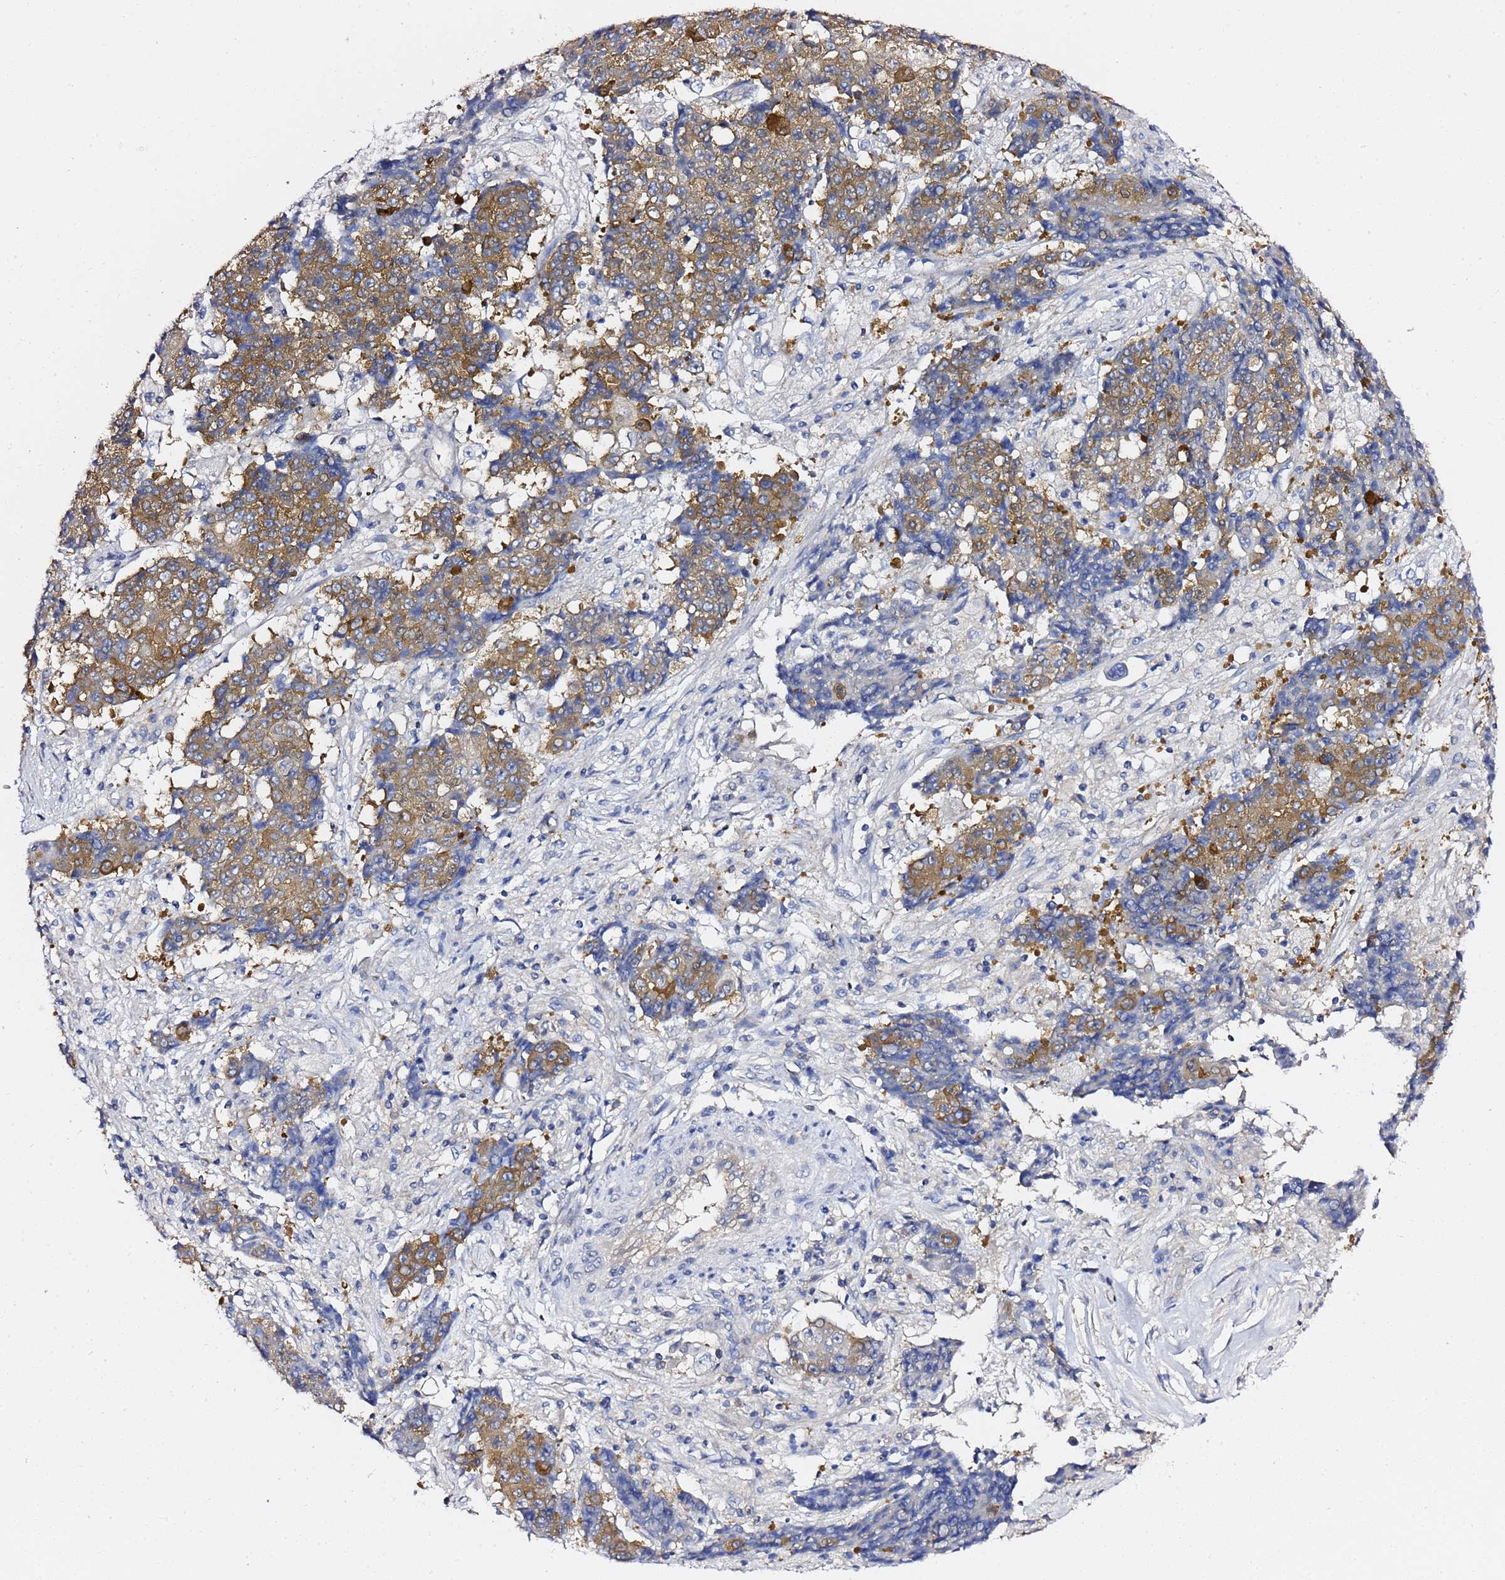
{"staining": {"intensity": "moderate", "quantity": ">75%", "location": "cytoplasmic/membranous"}, "tissue": "ovarian cancer", "cell_type": "Tumor cells", "image_type": "cancer", "snomed": [{"axis": "morphology", "description": "Carcinoma, endometroid"}, {"axis": "topography", "description": "Ovary"}], "caption": "Approximately >75% of tumor cells in human ovarian cancer (endometroid carcinoma) display moderate cytoplasmic/membranous protein expression as visualized by brown immunohistochemical staining.", "gene": "LENG1", "patient": {"sex": "female", "age": 42}}